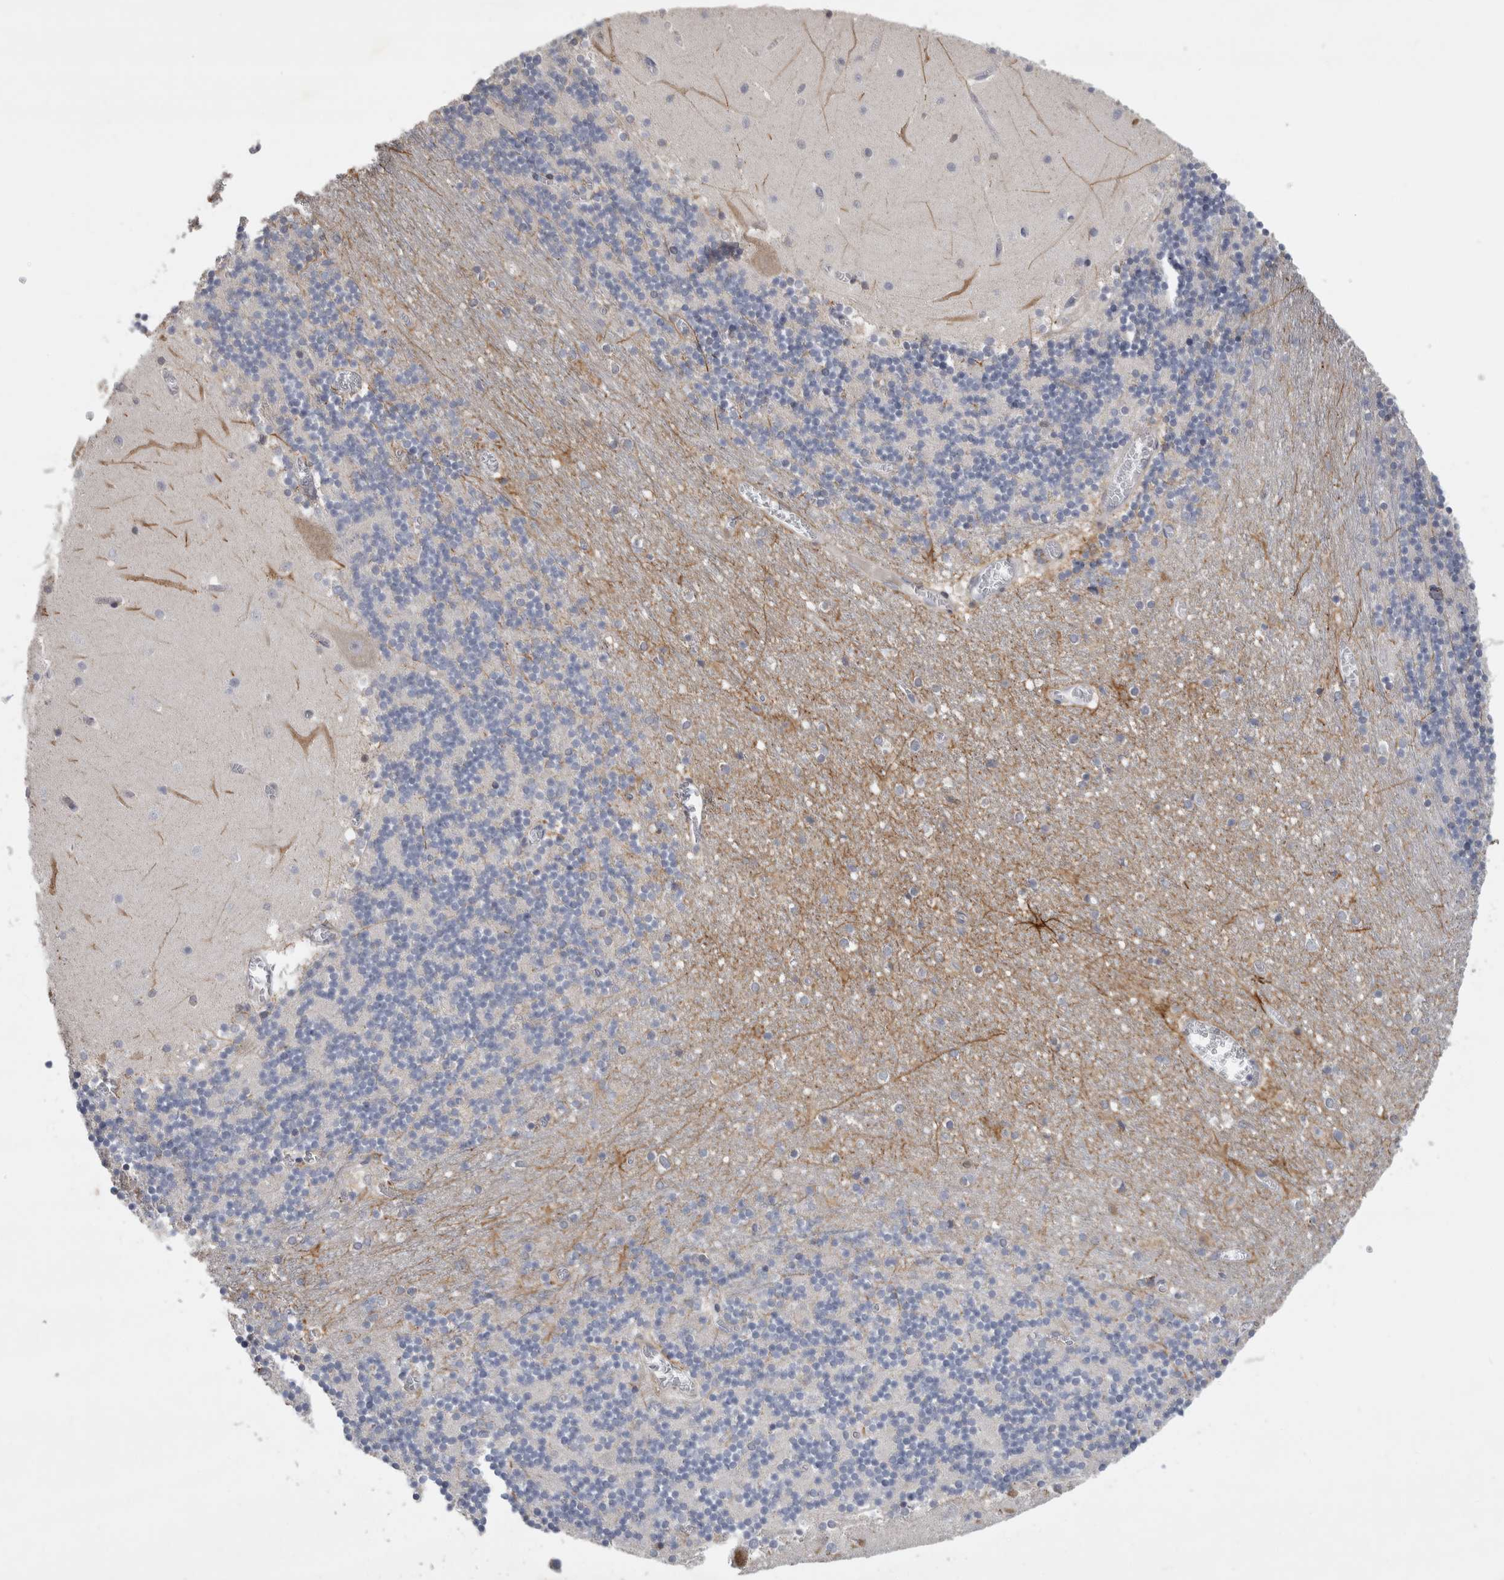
{"staining": {"intensity": "weak", "quantity": "25%-75%", "location": "cytoplasmic/membranous"}, "tissue": "cerebellum", "cell_type": "Cells in granular layer", "image_type": "normal", "snomed": [{"axis": "morphology", "description": "Normal tissue, NOS"}, {"axis": "topography", "description": "Cerebellum"}], "caption": "DAB immunohistochemical staining of unremarkable cerebellum exhibits weak cytoplasmic/membranous protein positivity in about 25%-75% of cells in granular layer. The staining is performed using DAB brown chromogen to label protein expression. The nuclei are counter-stained blue using hematoxylin.", "gene": "DYRK2", "patient": {"sex": "female", "age": 28}}